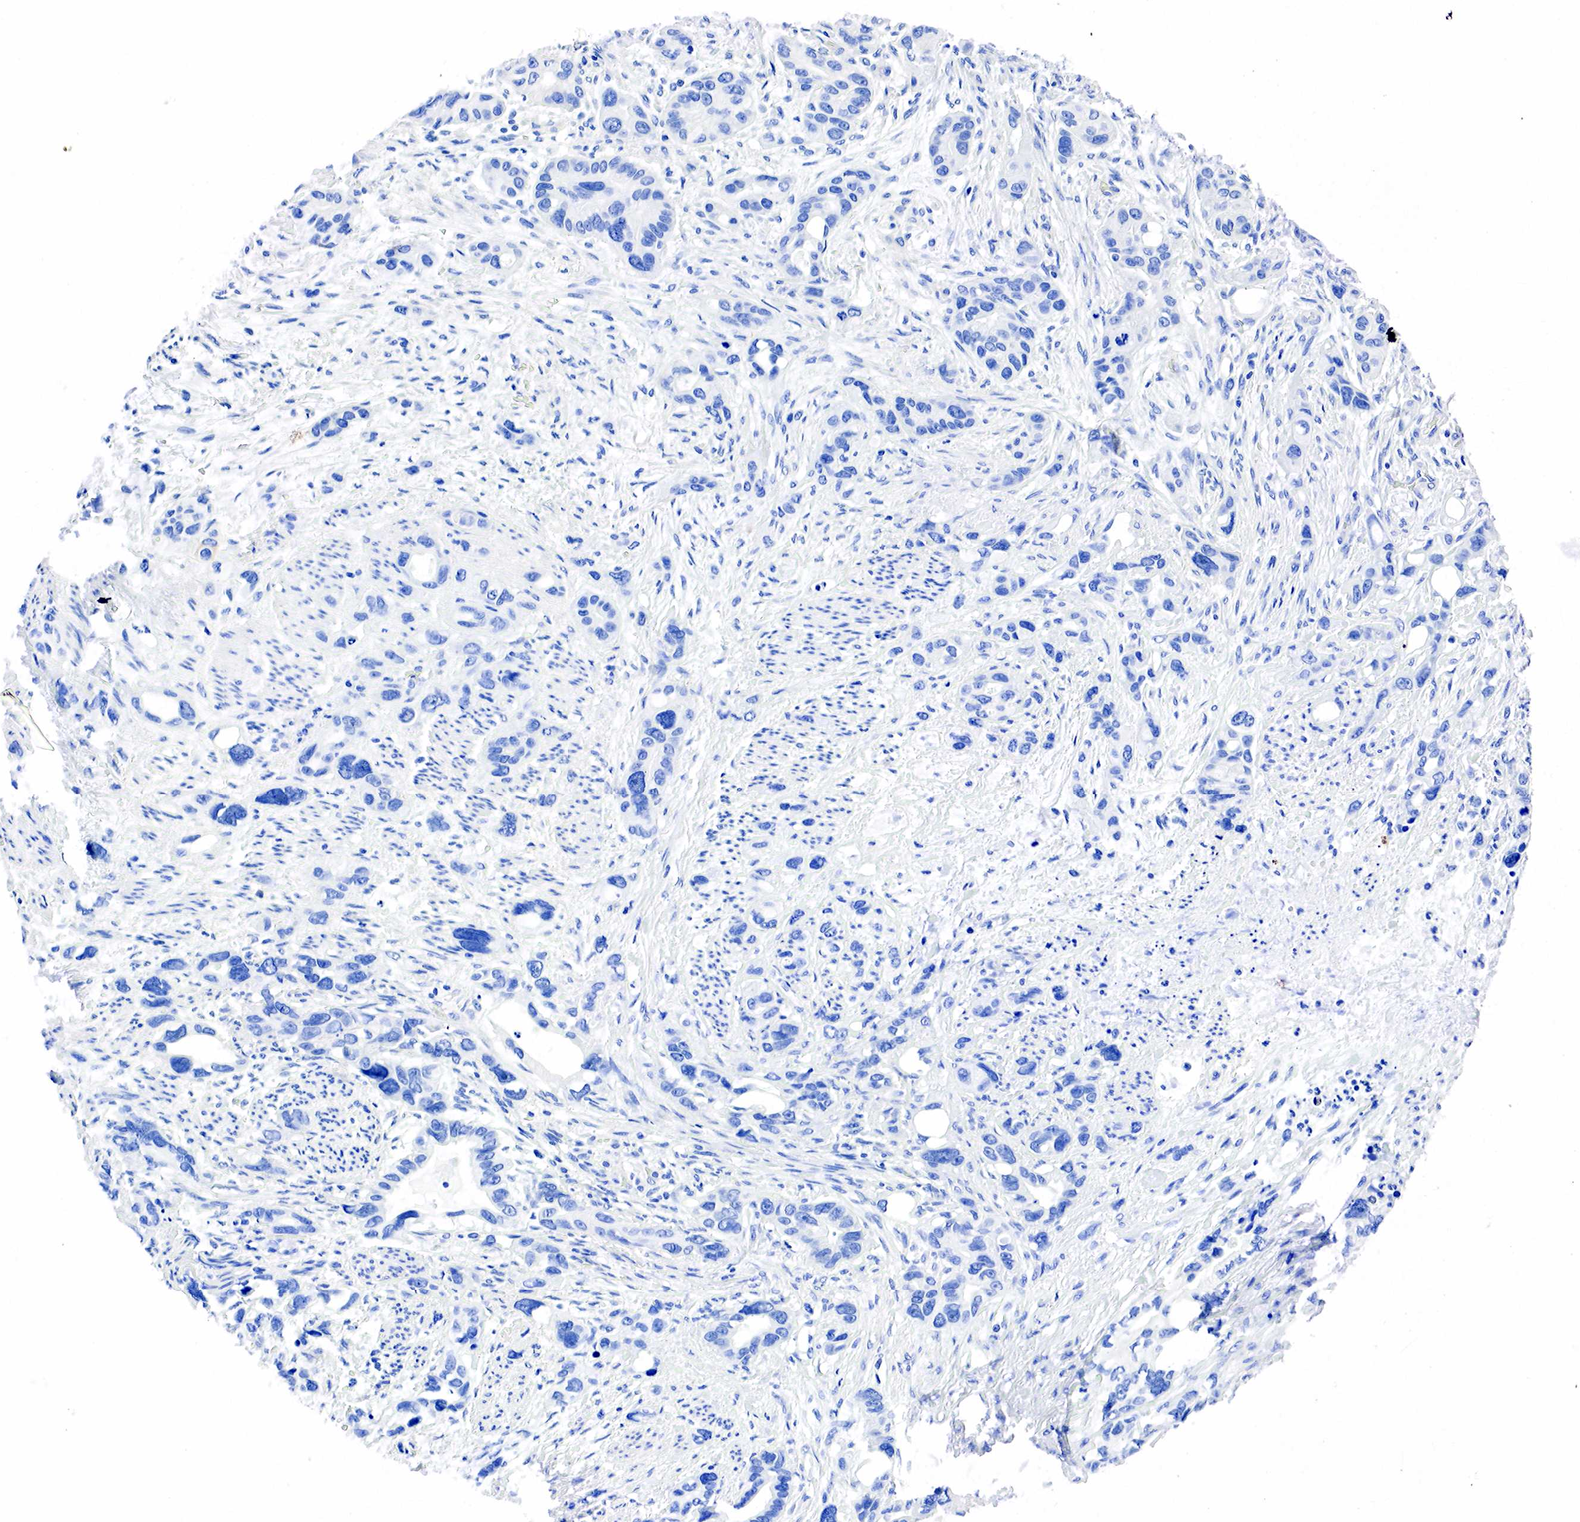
{"staining": {"intensity": "negative", "quantity": "none", "location": "none"}, "tissue": "stomach cancer", "cell_type": "Tumor cells", "image_type": "cancer", "snomed": [{"axis": "morphology", "description": "Adenocarcinoma, NOS"}, {"axis": "topography", "description": "Stomach, upper"}], "caption": "Stomach cancer stained for a protein using IHC demonstrates no expression tumor cells.", "gene": "PGR", "patient": {"sex": "male", "age": 47}}